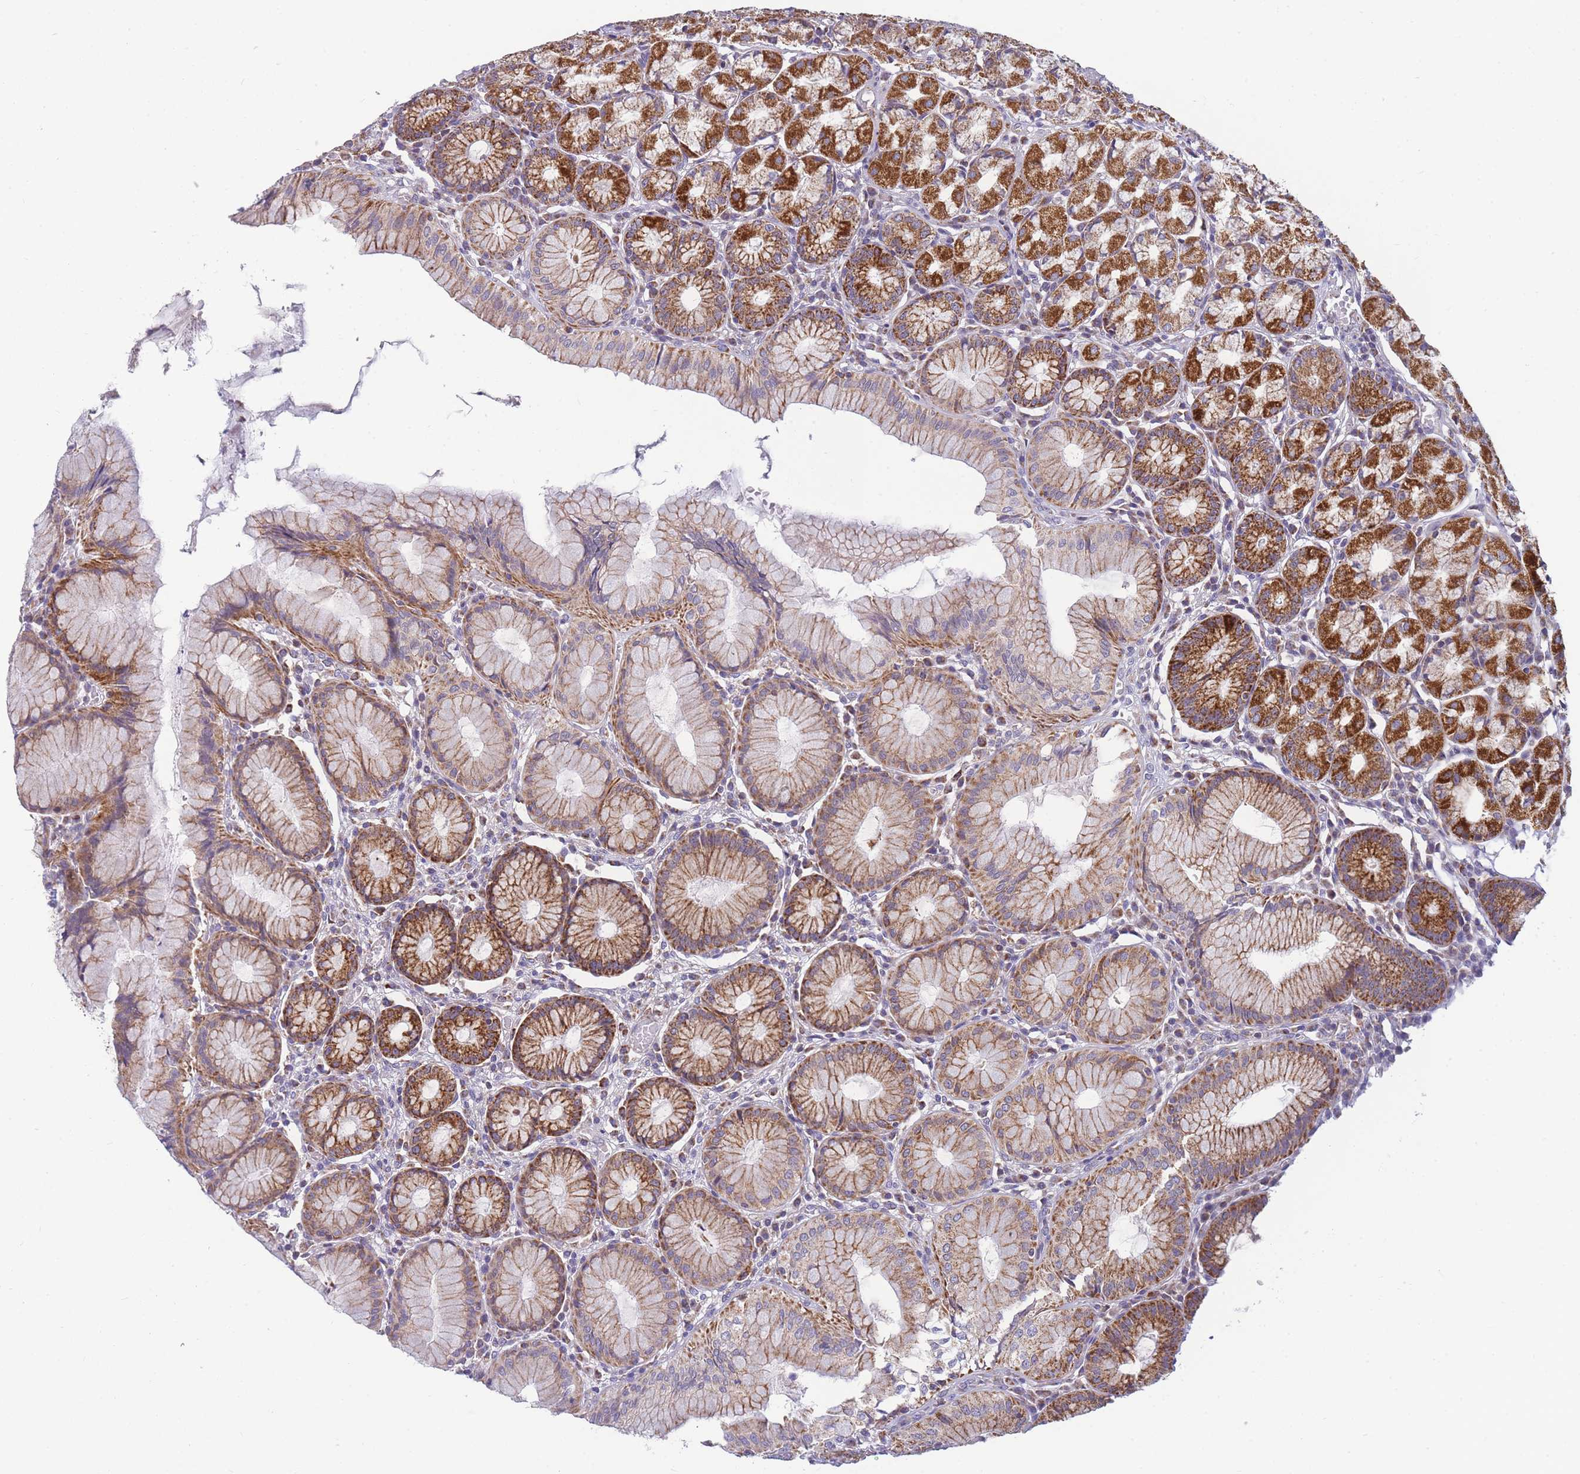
{"staining": {"intensity": "strong", "quantity": "25%-75%", "location": "cytoplasmic/membranous"}, "tissue": "stomach", "cell_type": "Glandular cells", "image_type": "normal", "snomed": [{"axis": "morphology", "description": "Normal tissue, NOS"}, {"axis": "topography", "description": "Stomach"}], "caption": "Benign stomach reveals strong cytoplasmic/membranous expression in about 25%-75% of glandular cells, visualized by immunohistochemistry. Immunohistochemistry stains the protein in brown and the nuclei are stained blue.", "gene": "MRPS11", "patient": {"sex": "male", "age": 55}}